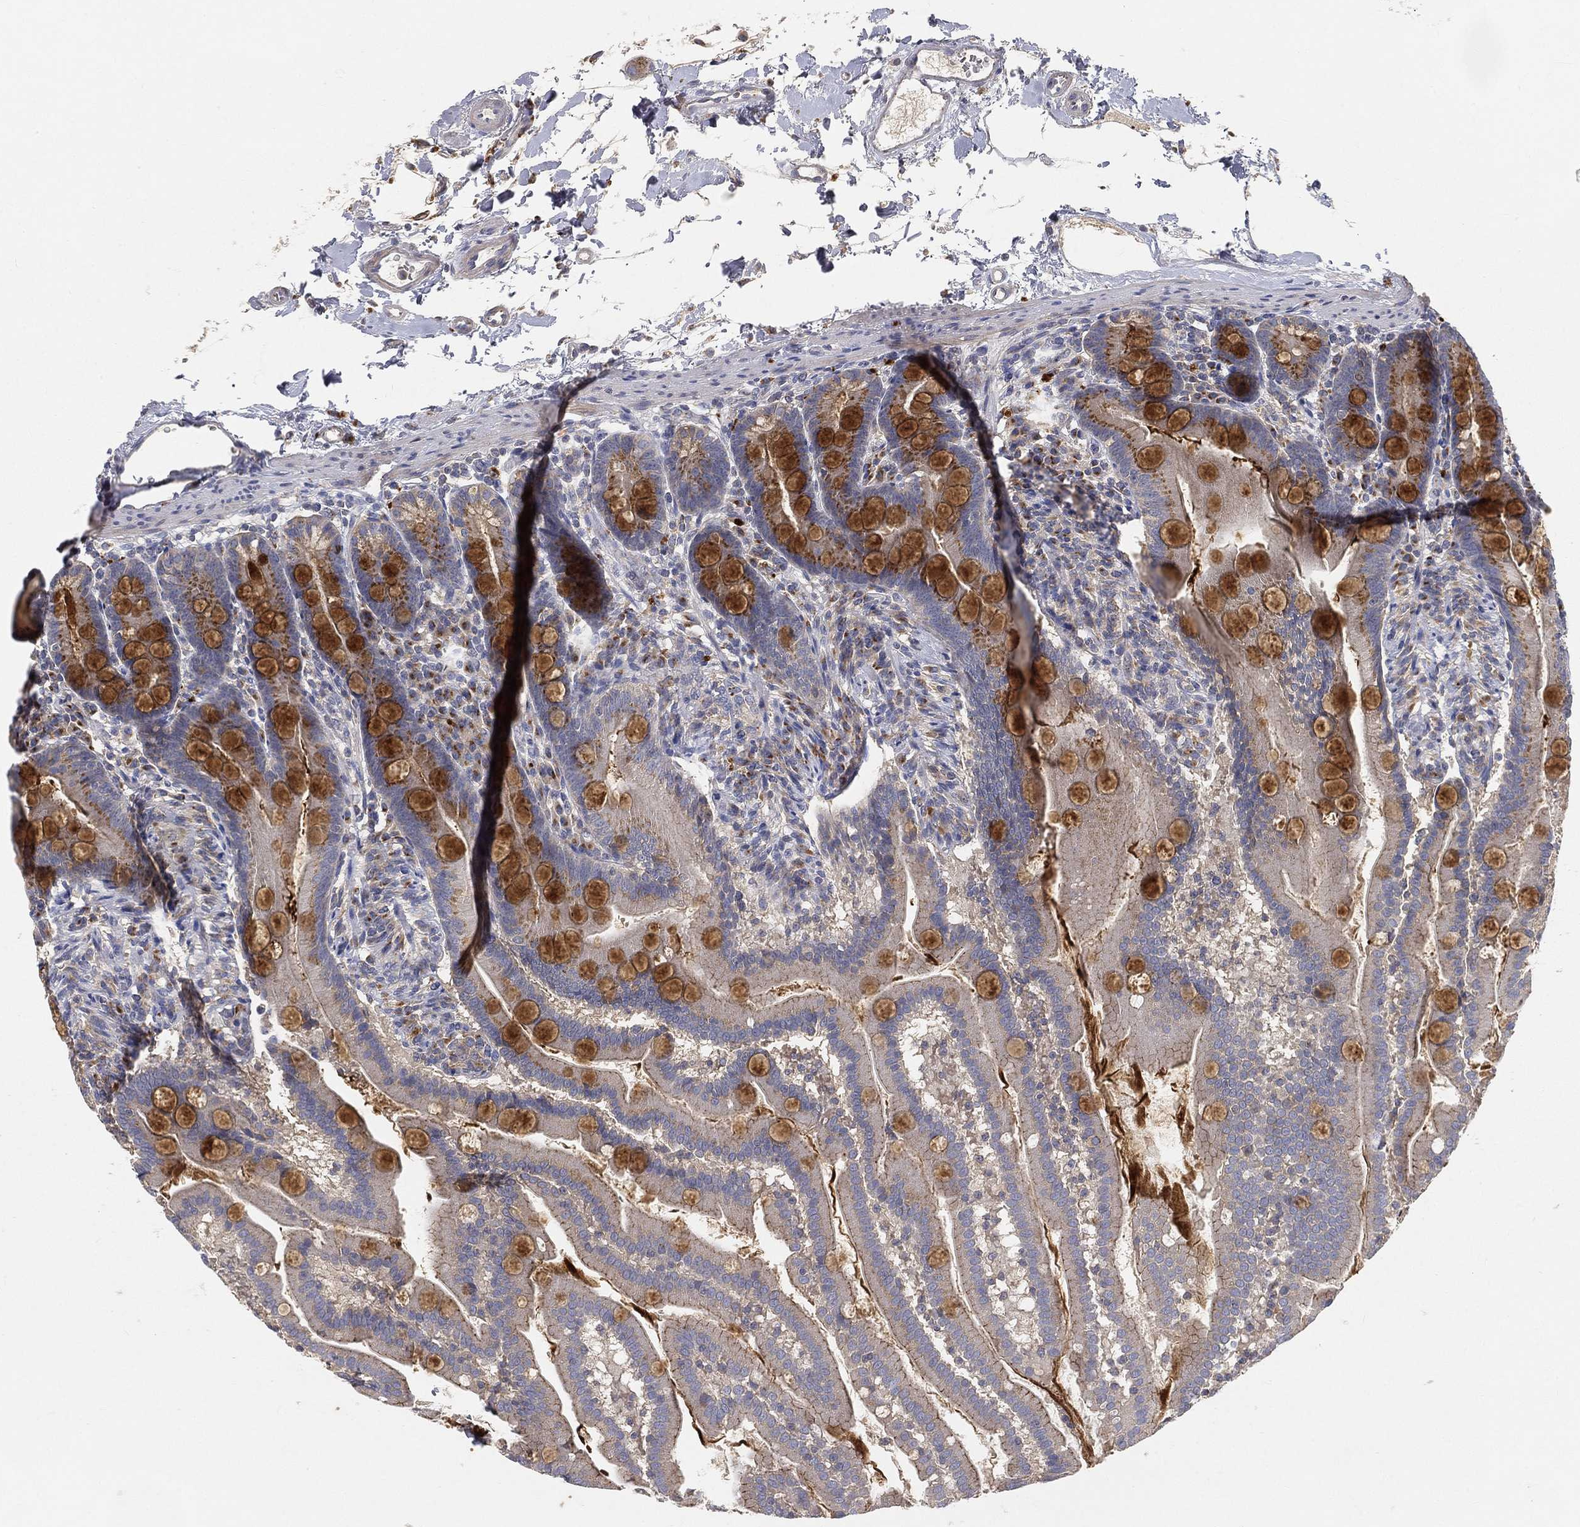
{"staining": {"intensity": "moderate", "quantity": "25%-75%", "location": "cytoplasmic/membranous"}, "tissue": "small intestine", "cell_type": "Glandular cells", "image_type": "normal", "snomed": [{"axis": "morphology", "description": "Normal tissue, NOS"}, {"axis": "topography", "description": "Small intestine"}], "caption": "Moderate cytoplasmic/membranous expression for a protein is identified in approximately 25%-75% of glandular cells of unremarkable small intestine using IHC.", "gene": "CTSL", "patient": {"sex": "female", "age": 44}}